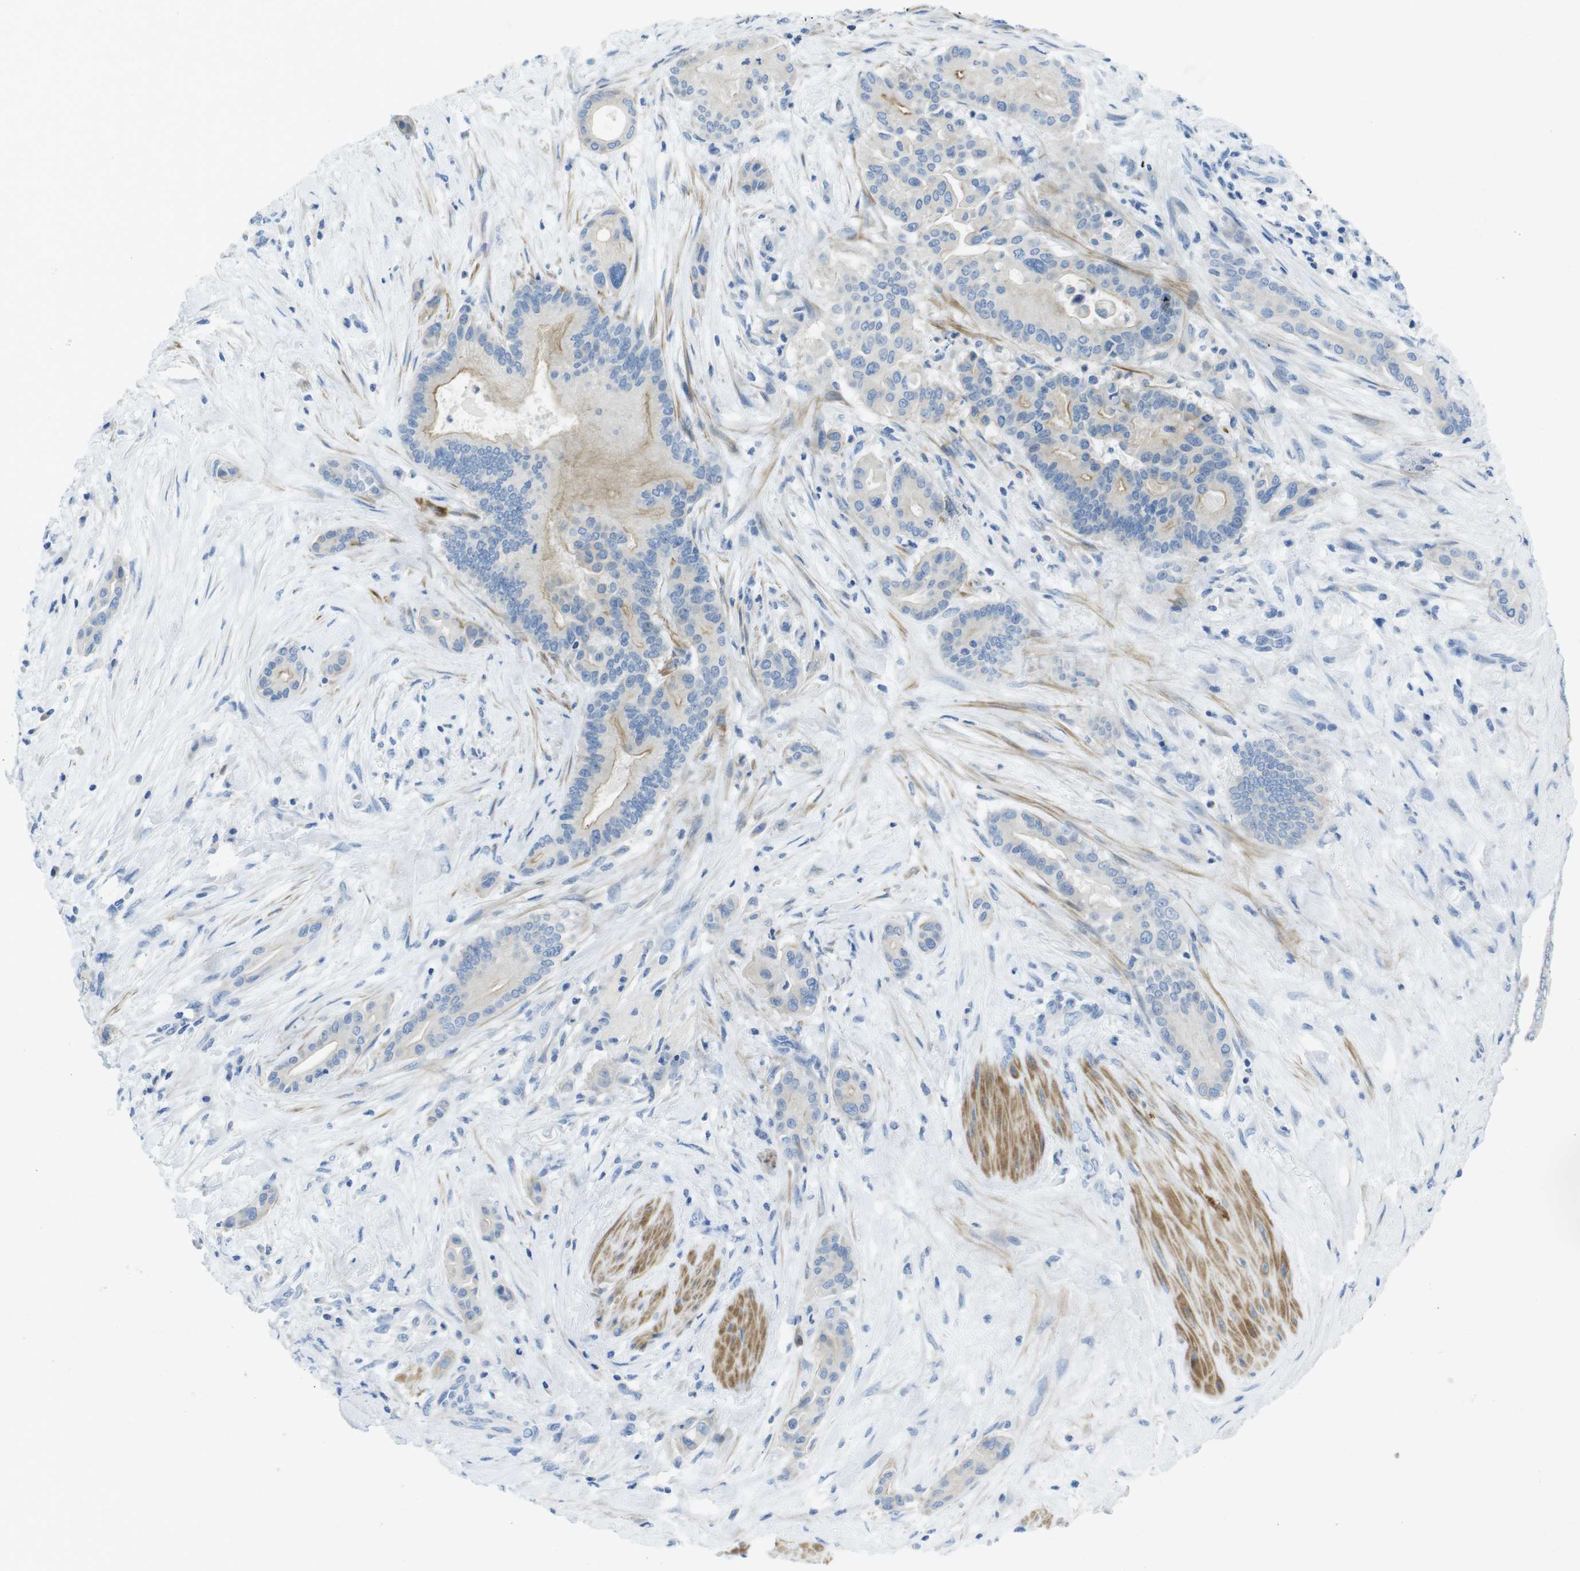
{"staining": {"intensity": "weak", "quantity": ">75%", "location": "cytoplasmic/membranous"}, "tissue": "pancreatic cancer", "cell_type": "Tumor cells", "image_type": "cancer", "snomed": [{"axis": "morphology", "description": "Normal tissue, NOS"}, {"axis": "morphology", "description": "Adenocarcinoma, NOS"}, {"axis": "topography", "description": "Pancreas"}], "caption": "The photomicrograph shows immunohistochemical staining of pancreatic adenocarcinoma. There is weak cytoplasmic/membranous staining is appreciated in approximately >75% of tumor cells.", "gene": "ASIC5", "patient": {"sex": "male", "age": 63}}